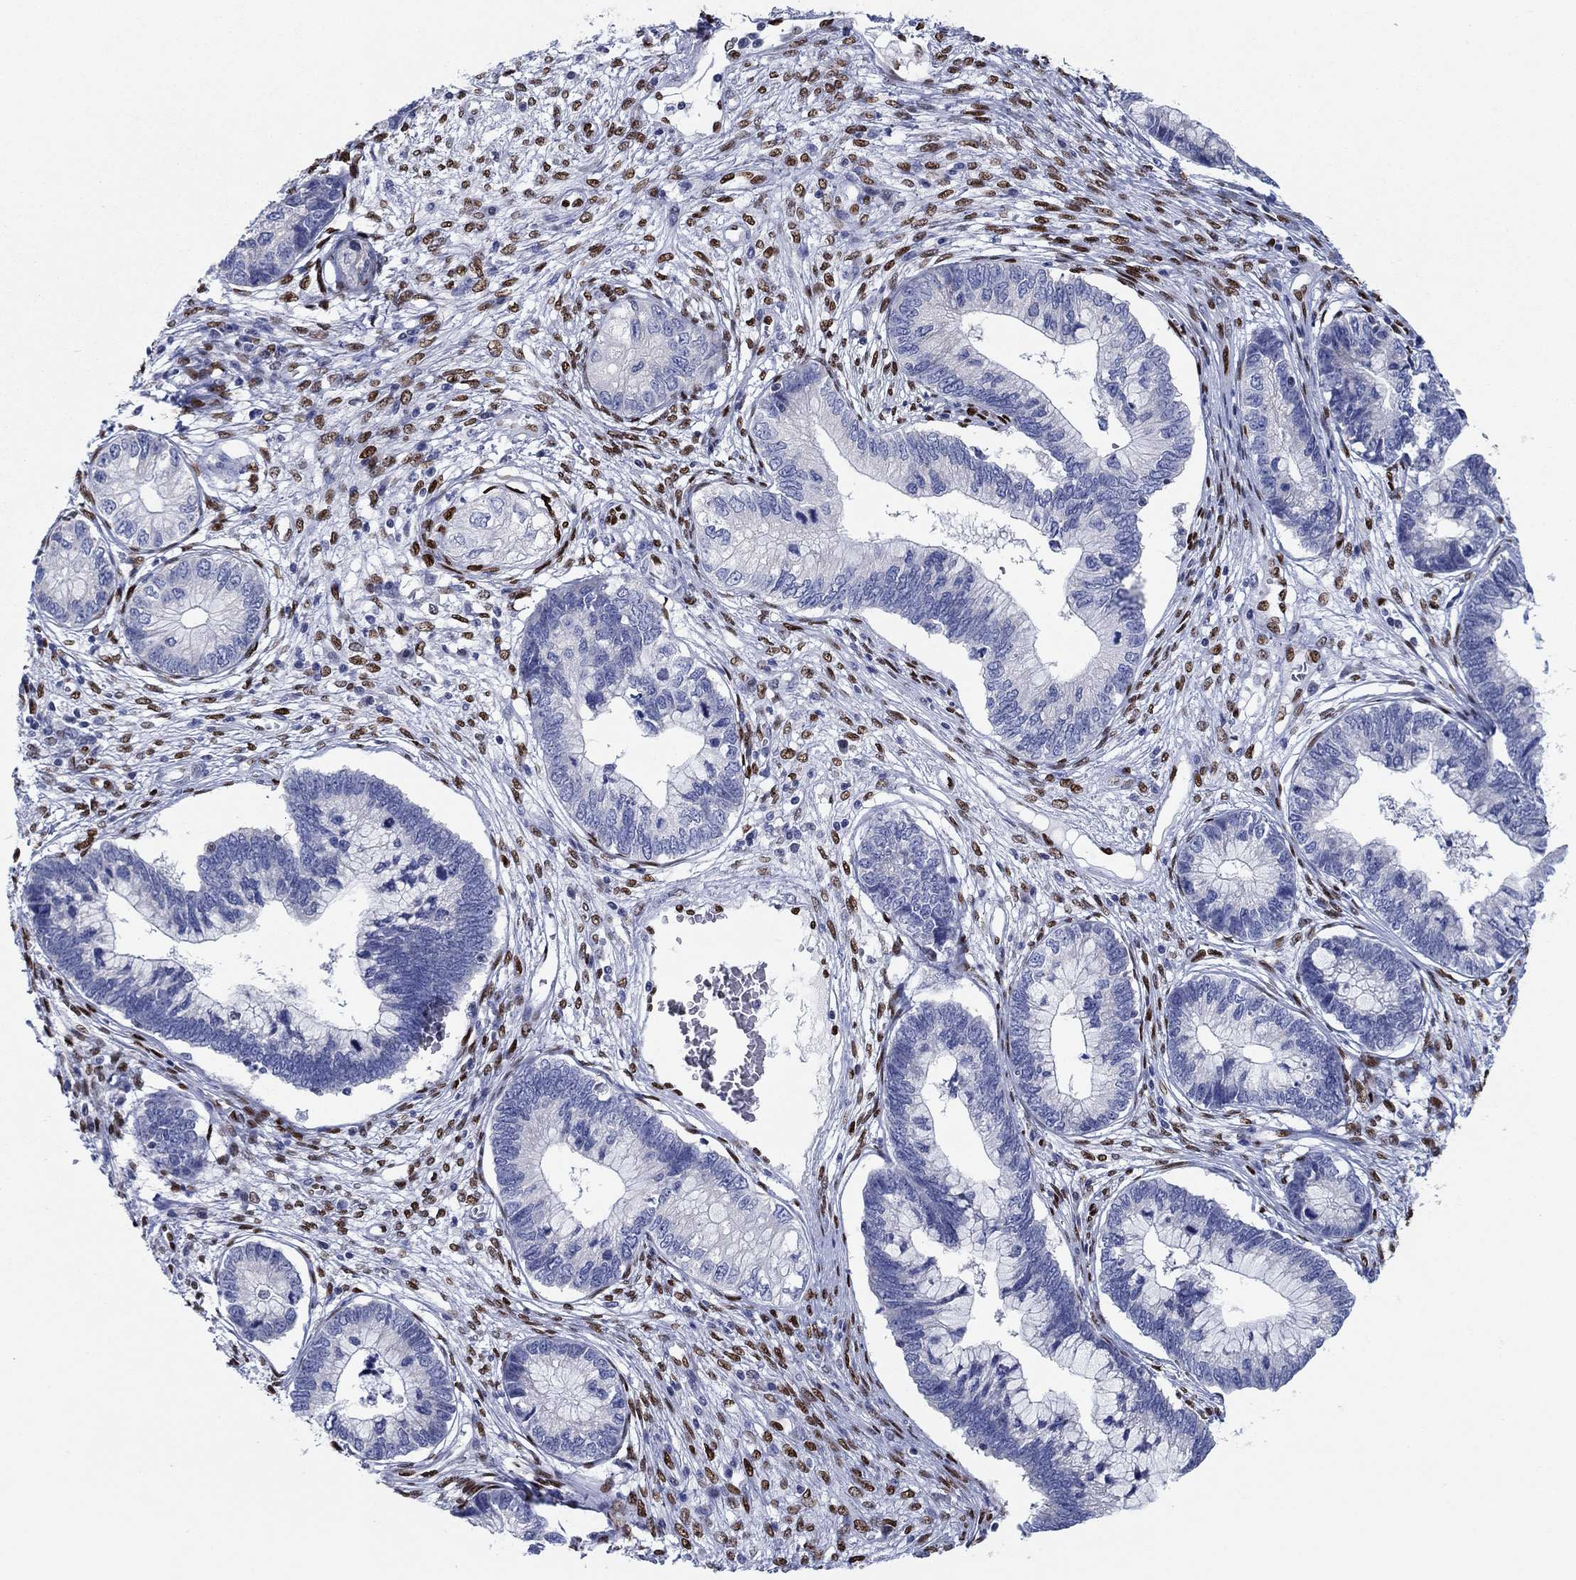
{"staining": {"intensity": "negative", "quantity": "none", "location": "none"}, "tissue": "cervical cancer", "cell_type": "Tumor cells", "image_type": "cancer", "snomed": [{"axis": "morphology", "description": "Adenocarcinoma, NOS"}, {"axis": "topography", "description": "Cervix"}], "caption": "The histopathology image reveals no significant expression in tumor cells of cervical cancer.", "gene": "ZEB1", "patient": {"sex": "female", "age": 44}}